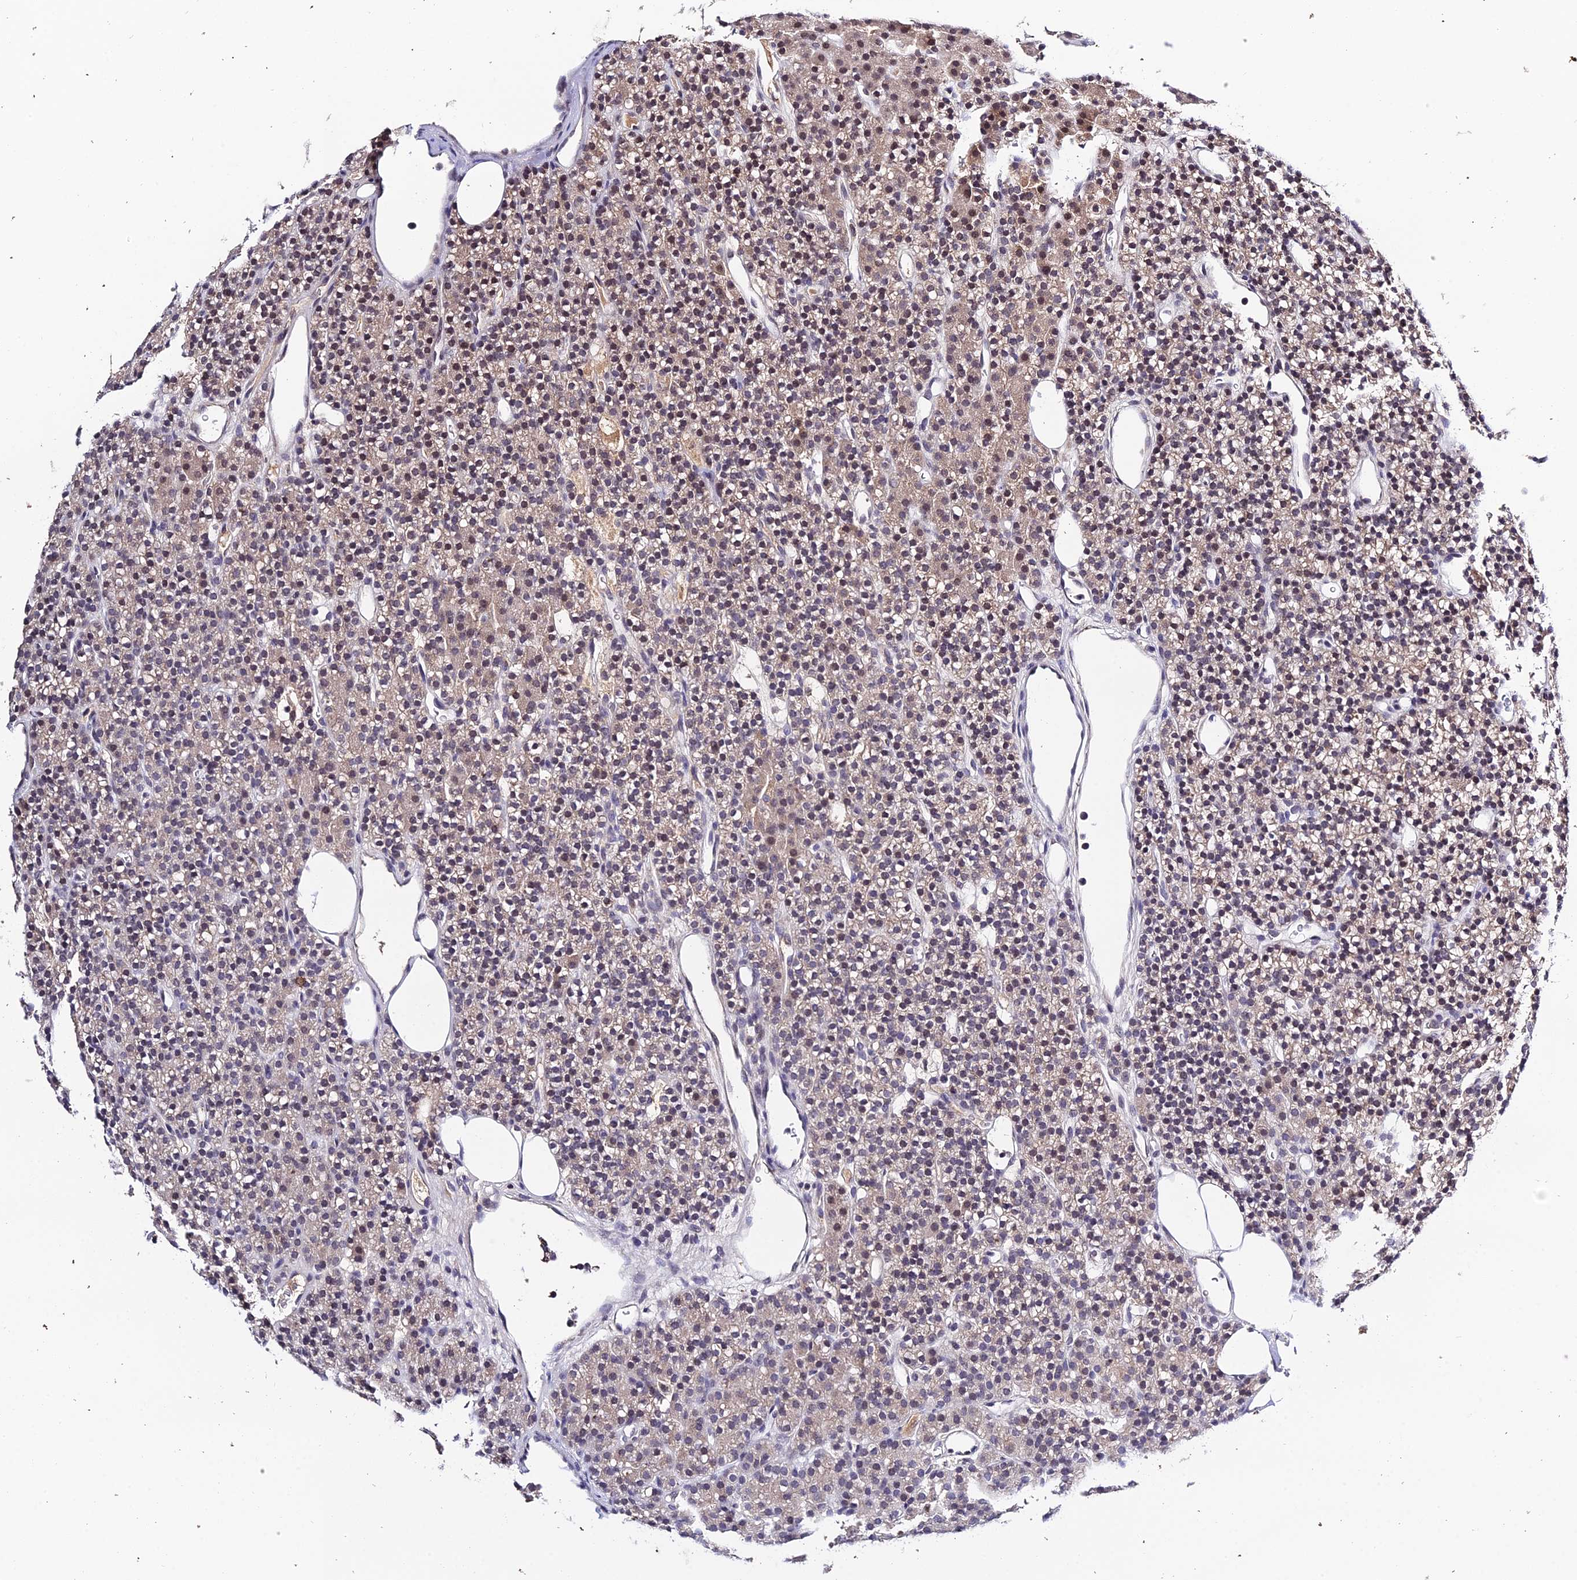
{"staining": {"intensity": "weak", "quantity": "25%-75%", "location": "cytoplasmic/membranous,nuclear"}, "tissue": "parathyroid gland", "cell_type": "Glandular cells", "image_type": "normal", "snomed": [{"axis": "morphology", "description": "Normal tissue, NOS"}, {"axis": "morphology", "description": "Hyperplasia, NOS"}, {"axis": "topography", "description": "Parathyroid gland"}], "caption": "Protein staining of benign parathyroid gland shows weak cytoplasmic/membranous,nuclear staining in about 25%-75% of glandular cells.", "gene": "TEKT1", "patient": {"sex": "male", "age": 44}}